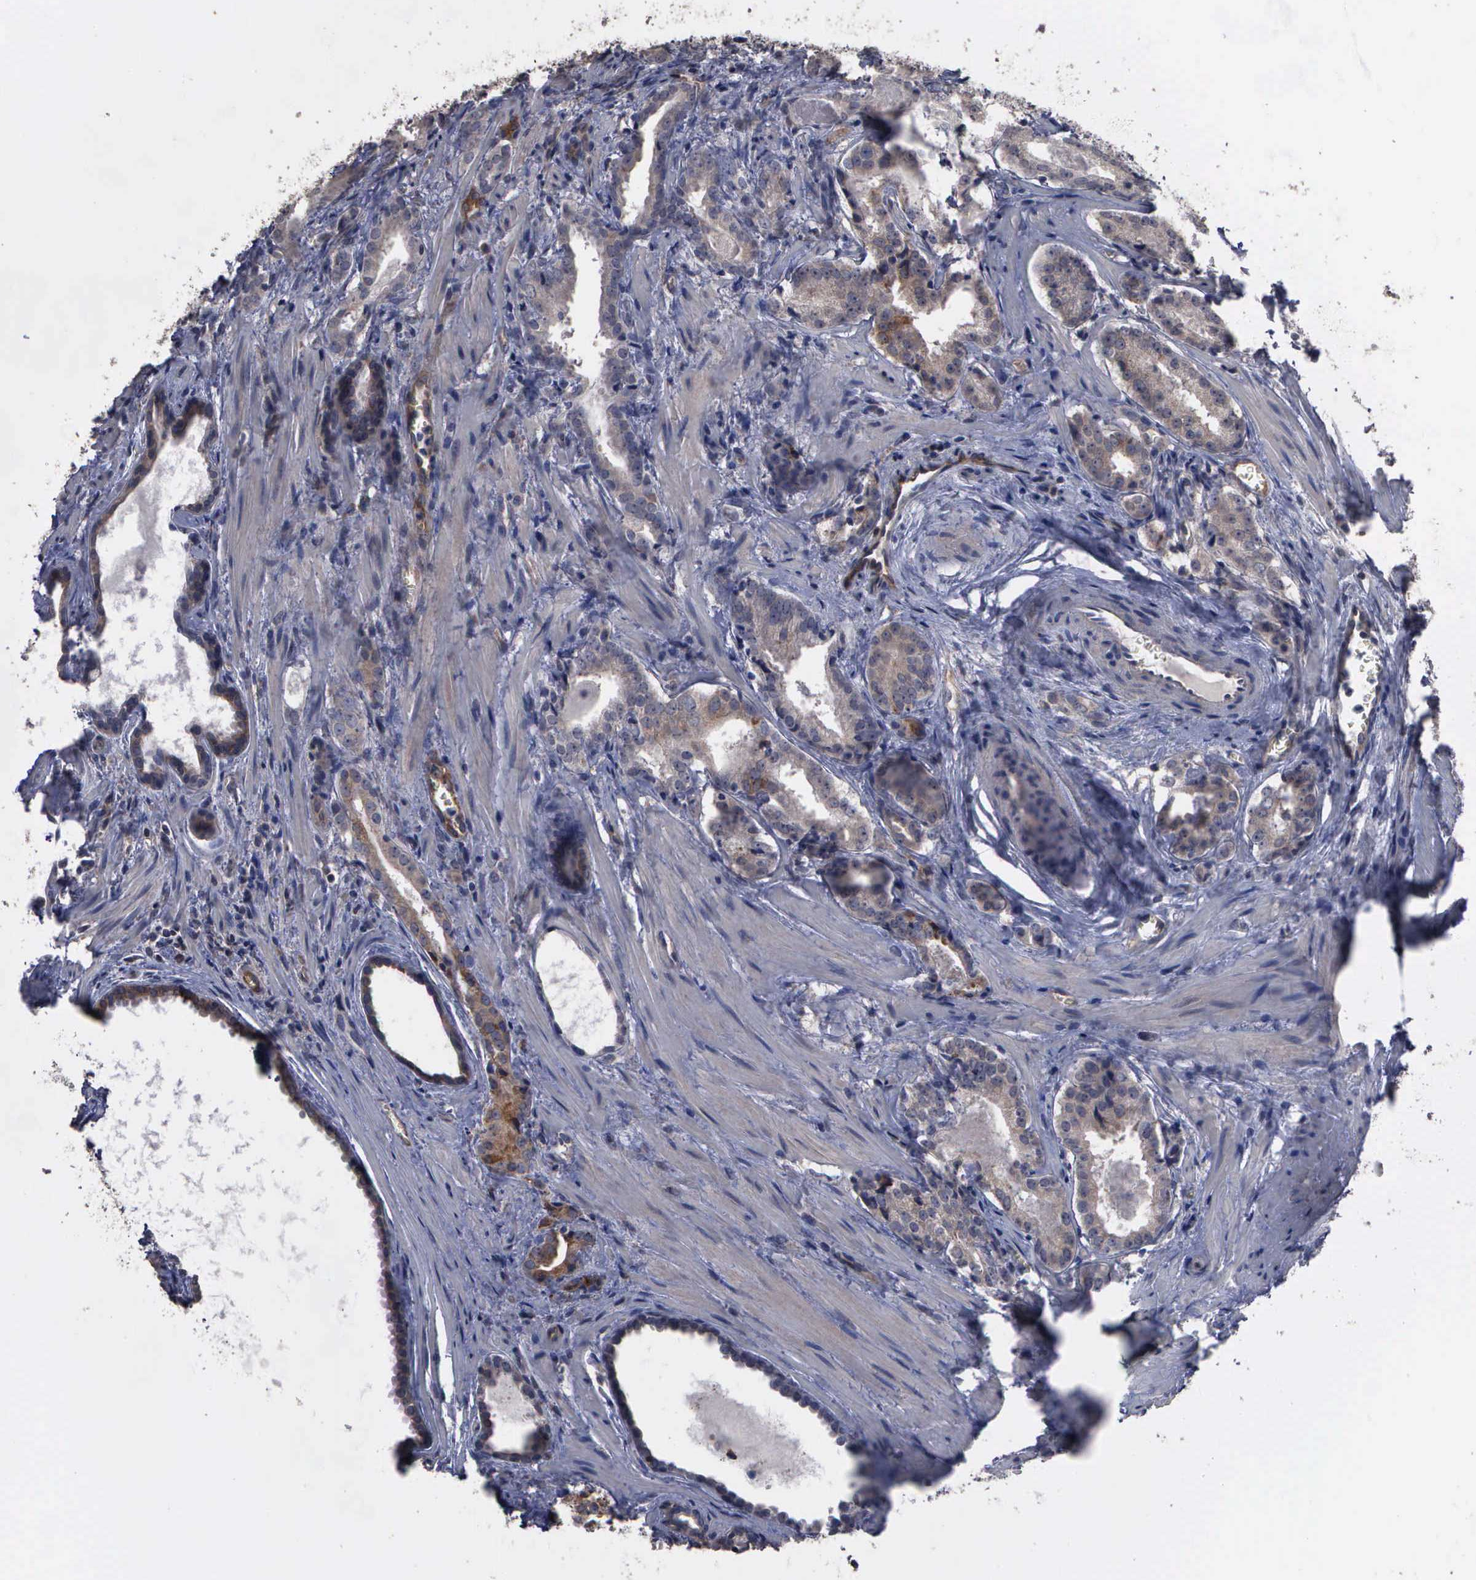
{"staining": {"intensity": "negative", "quantity": "none", "location": "none"}, "tissue": "prostate cancer", "cell_type": "Tumor cells", "image_type": "cancer", "snomed": [{"axis": "morphology", "description": "Adenocarcinoma, Medium grade"}, {"axis": "topography", "description": "Prostate"}], "caption": "IHC histopathology image of human prostate medium-grade adenocarcinoma stained for a protein (brown), which displays no staining in tumor cells.", "gene": "CRKL", "patient": {"sex": "male", "age": 64}}